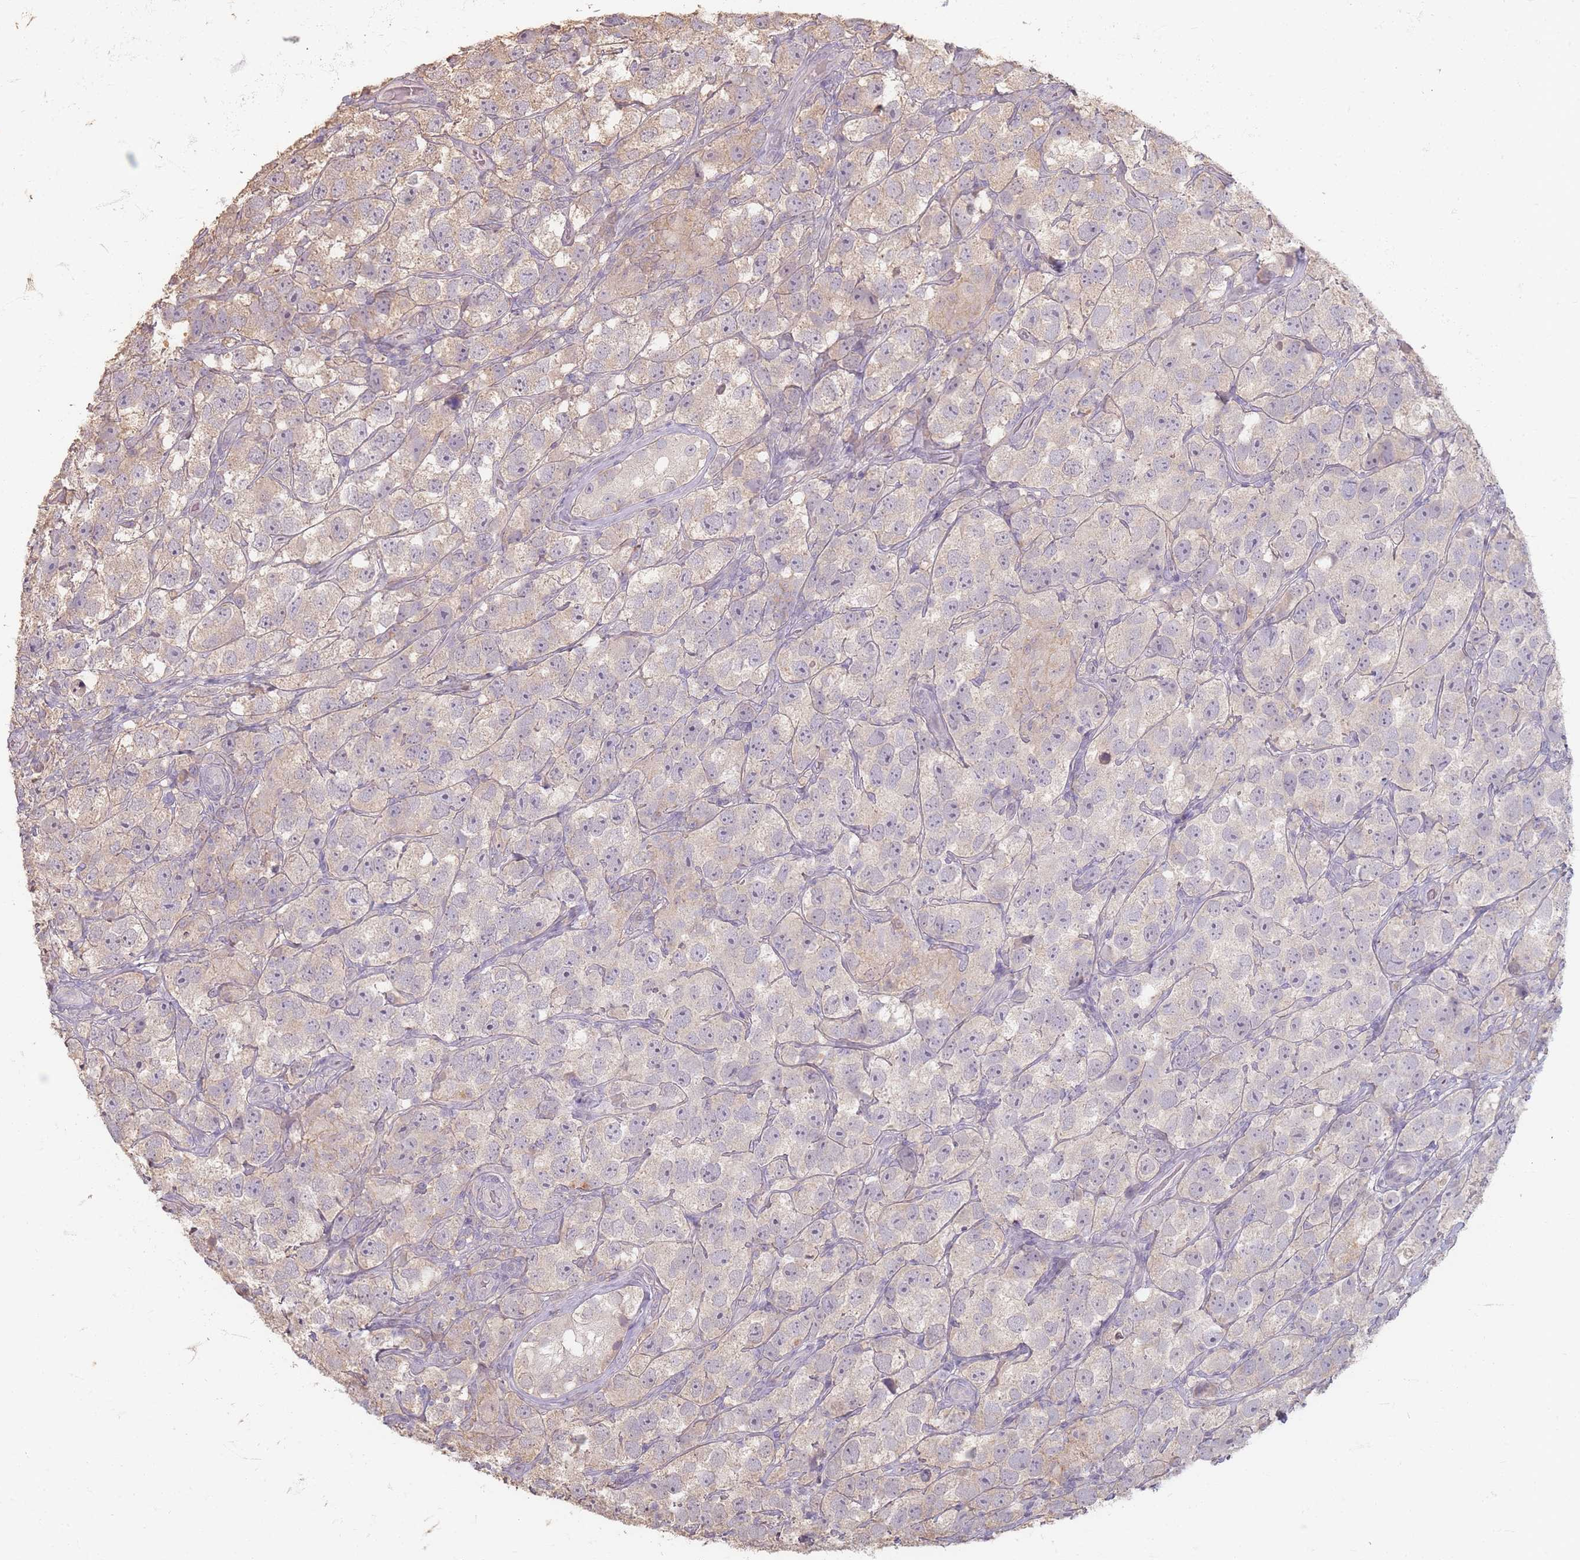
{"staining": {"intensity": "weak", "quantity": "<25%", "location": "cytoplasmic/membranous"}, "tissue": "testis cancer", "cell_type": "Tumor cells", "image_type": "cancer", "snomed": [{"axis": "morphology", "description": "Seminoma, NOS"}, {"axis": "topography", "description": "Testis"}], "caption": "This is an IHC micrograph of human testis cancer (seminoma). There is no staining in tumor cells.", "gene": "RFTN1", "patient": {"sex": "male", "age": 26}}